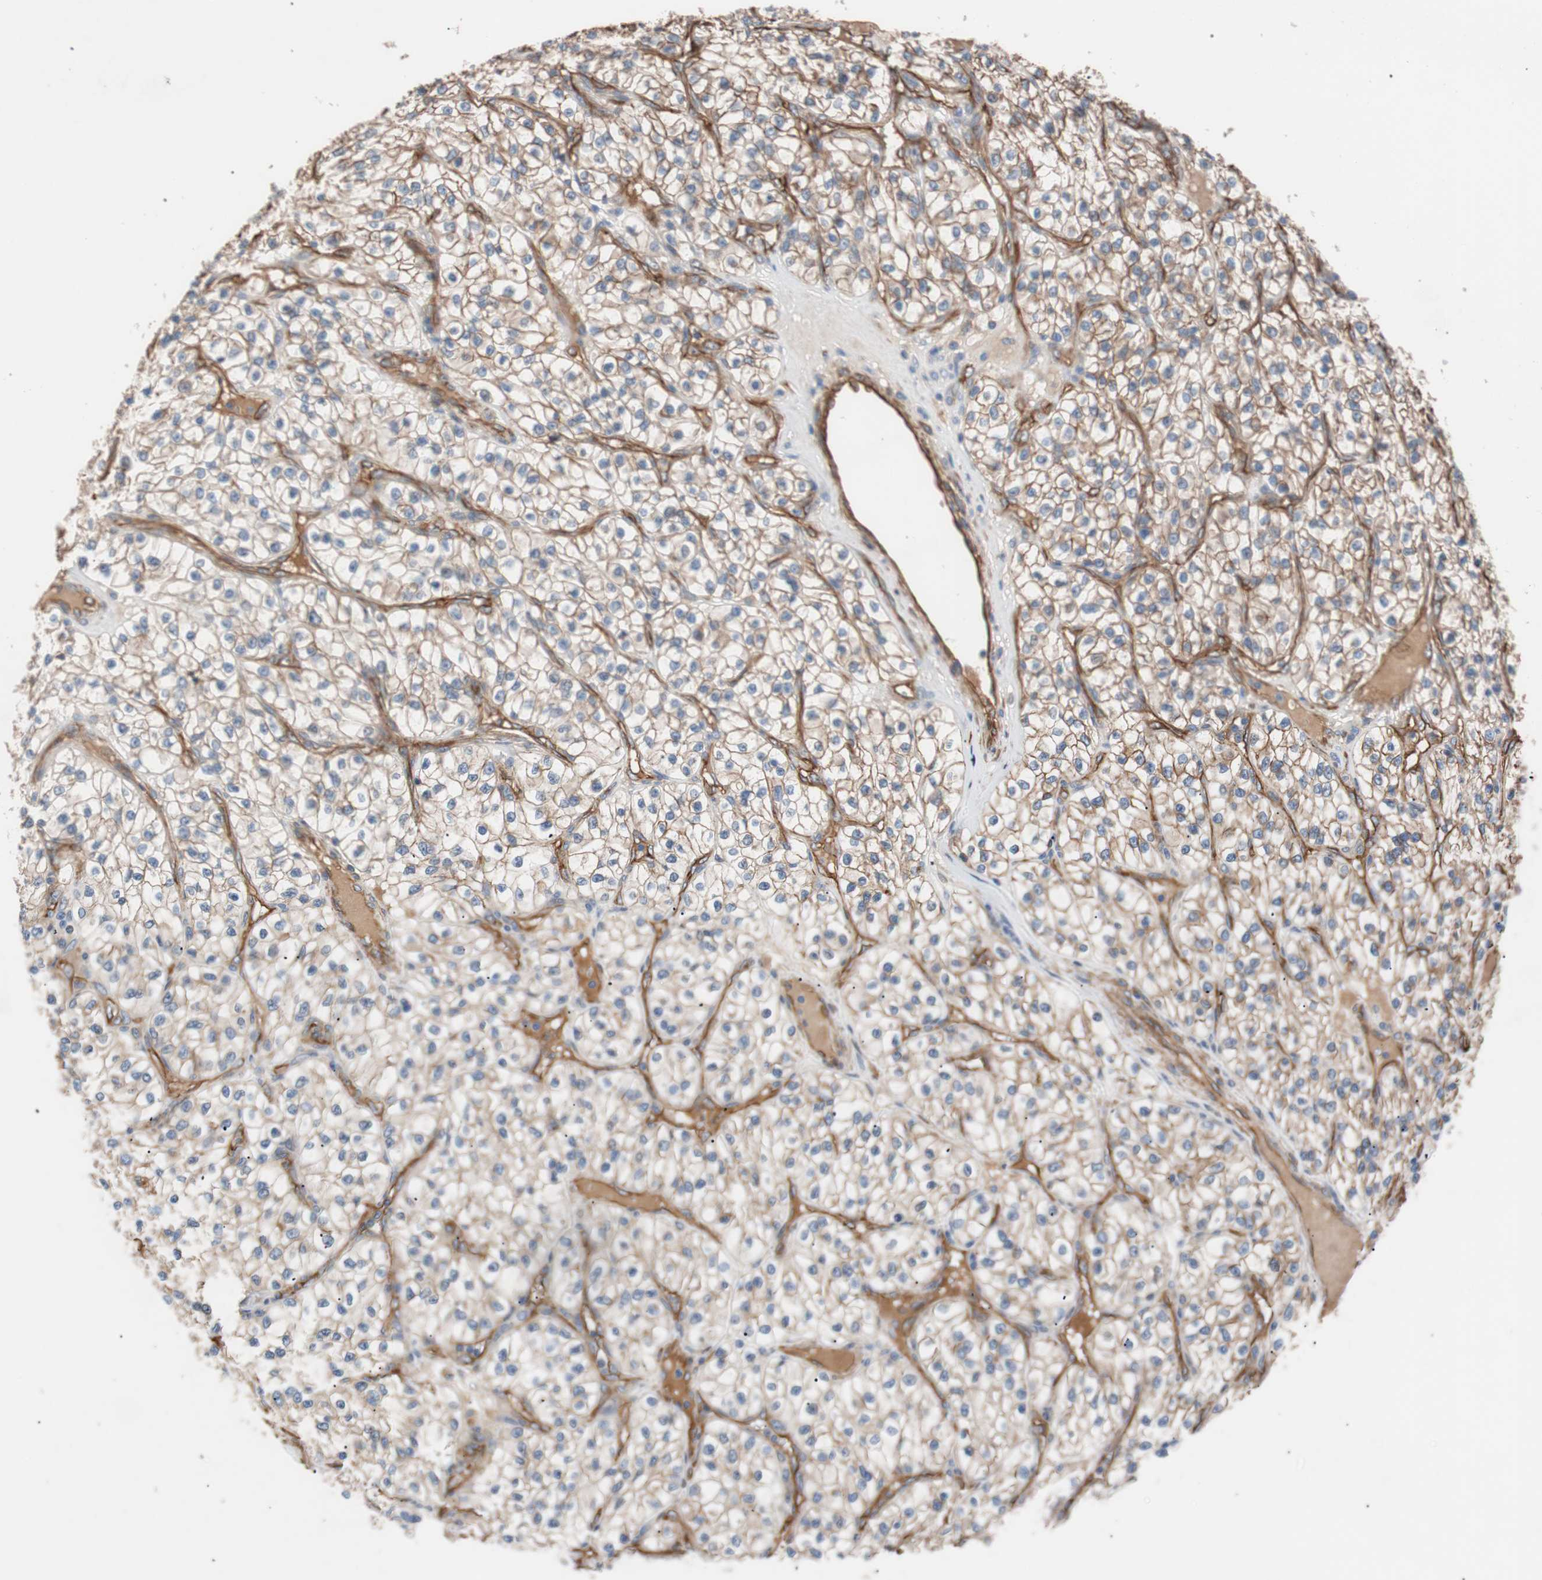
{"staining": {"intensity": "negative", "quantity": "none", "location": "none"}, "tissue": "renal cancer", "cell_type": "Tumor cells", "image_type": "cancer", "snomed": [{"axis": "morphology", "description": "Adenocarcinoma, NOS"}, {"axis": "topography", "description": "Kidney"}], "caption": "The immunohistochemistry photomicrograph has no significant expression in tumor cells of renal adenocarcinoma tissue. (DAB immunohistochemistry with hematoxylin counter stain).", "gene": "SPINT1", "patient": {"sex": "female", "age": 57}}